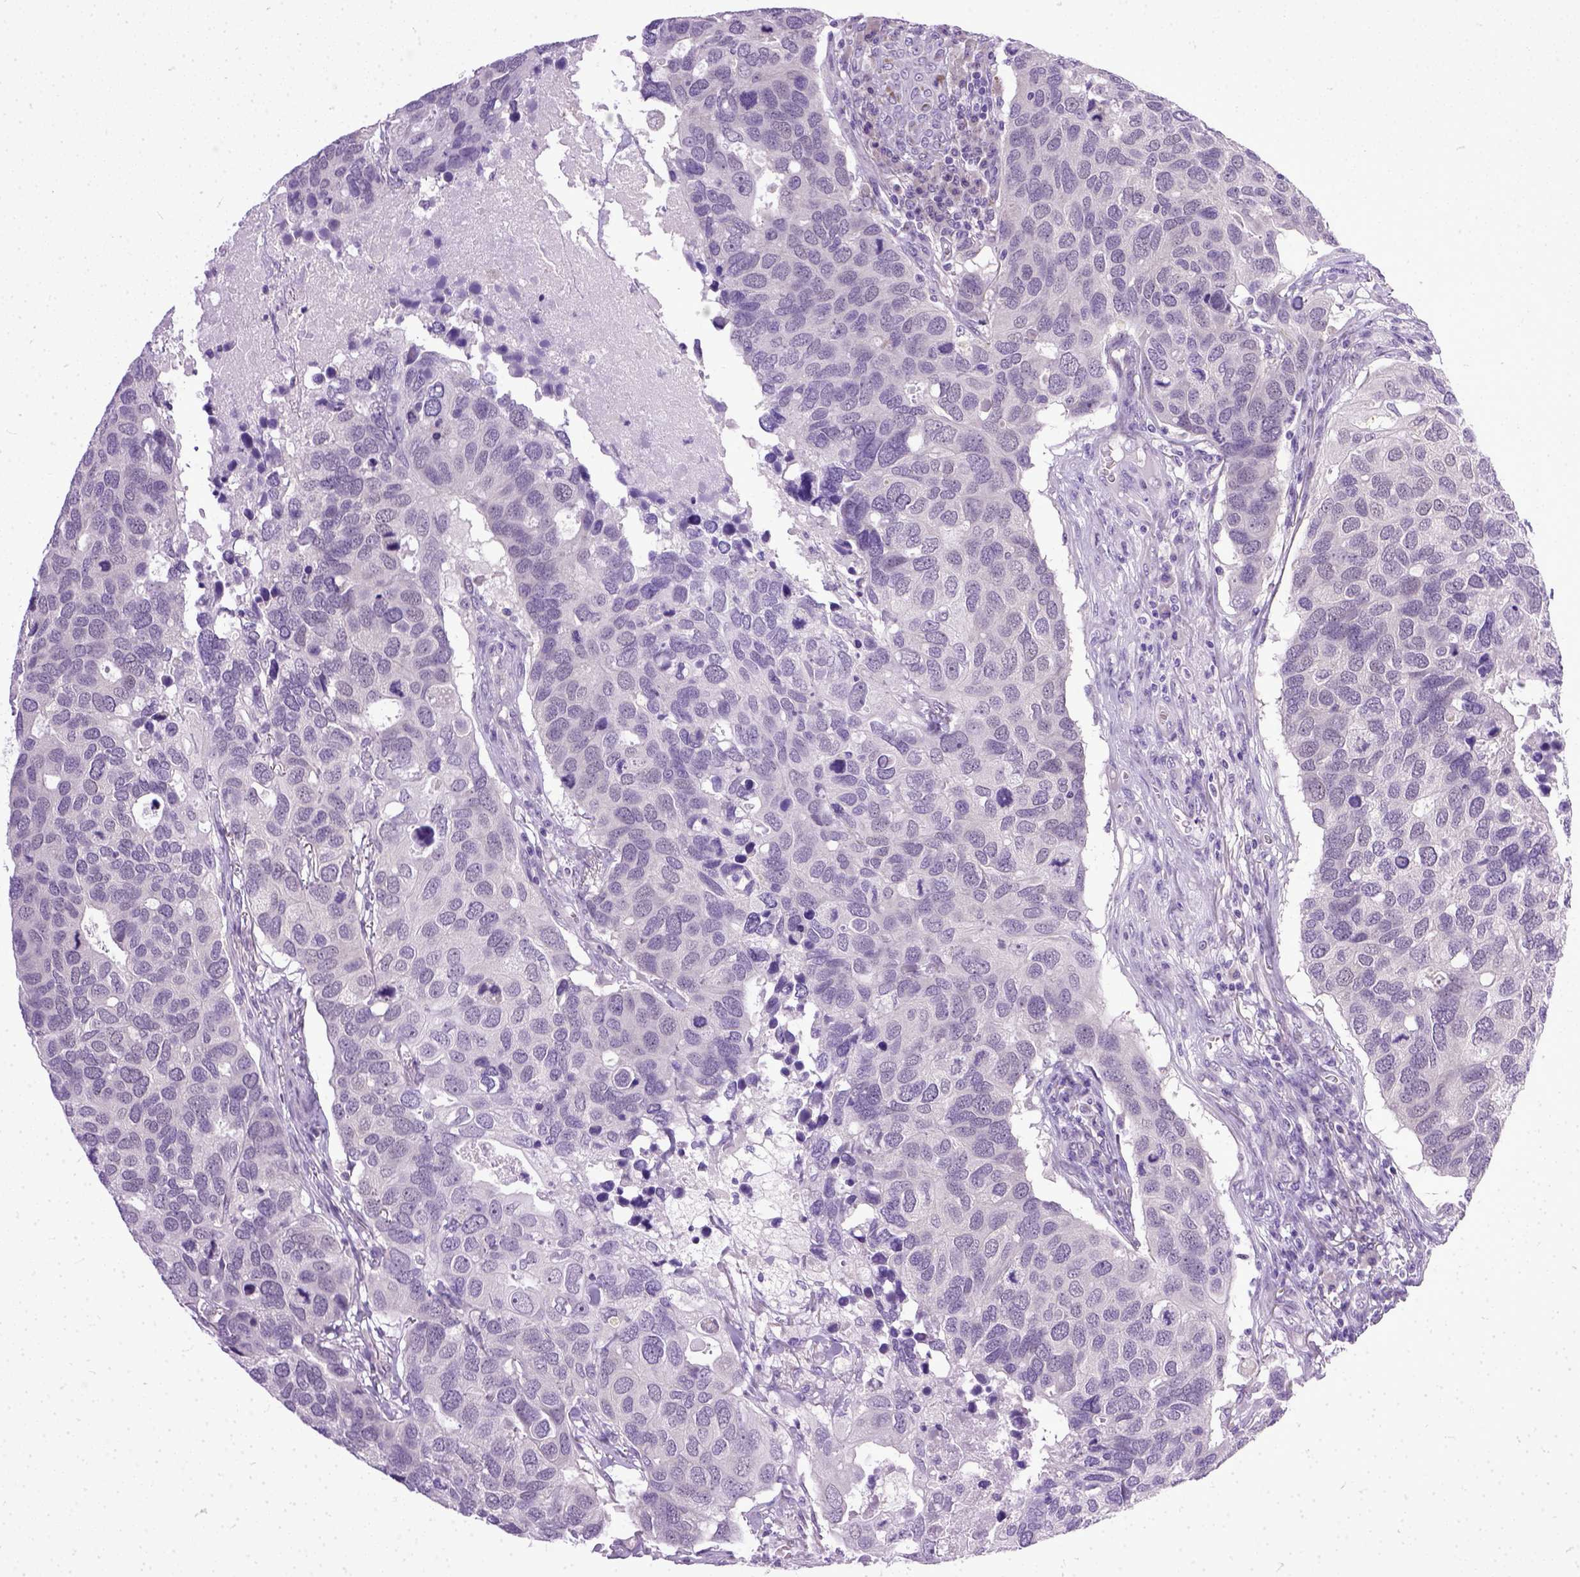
{"staining": {"intensity": "negative", "quantity": "none", "location": "none"}, "tissue": "breast cancer", "cell_type": "Tumor cells", "image_type": "cancer", "snomed": [{"axis": "morphology", "description": "Duct carcinoma"}, {"axis": "topography", "description": "Breast"}], "caption": "Immunohistochemistry (IHC) photomicrograph of neoplastic tissue: infiltrating ductal carcinoma (breast) stained with DAB demonstrates no significant protein staining in tumor cells.", "gene": "TCEAL7", "patient": {"sex": "female", "age": 83}}